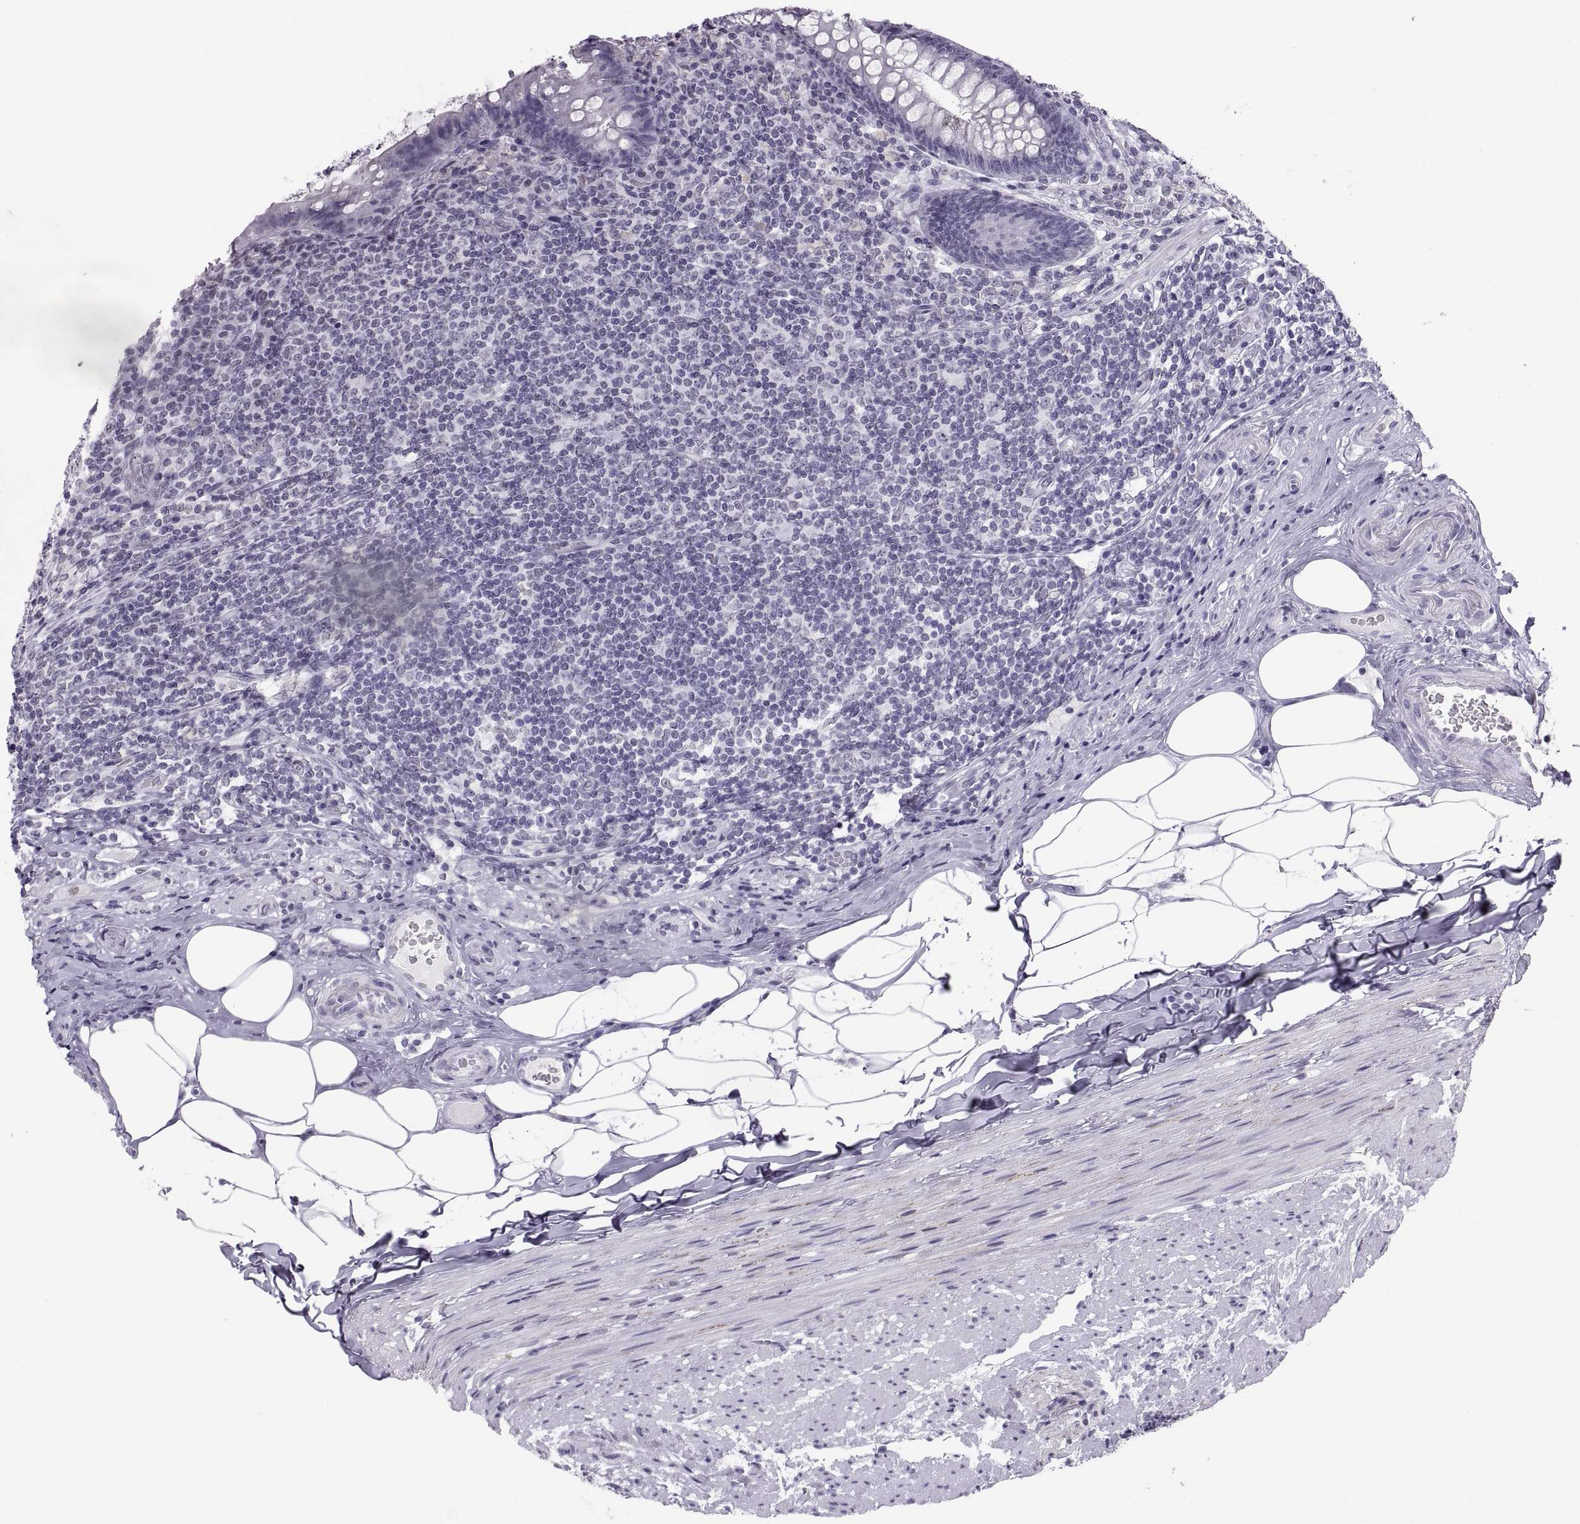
{"staining": {"intensity": "negative", "quantity": "none", "location": "none"}, "tissue": "appendix", "cell_type": "Glandular cells", "image_type": "normal", "snomed": [{"axis": "morphology", "description": "Normal tissue, NOS"}, {"axis": "topography", "description": "Appendix"}], "caption": "High power microscopy histopathology image of an IHC photomicrograph of normal appendix, revealing no significant expression in glandular cells.", "gene": "CARTPT", "patient": {"sex": "male", "age": 47}}